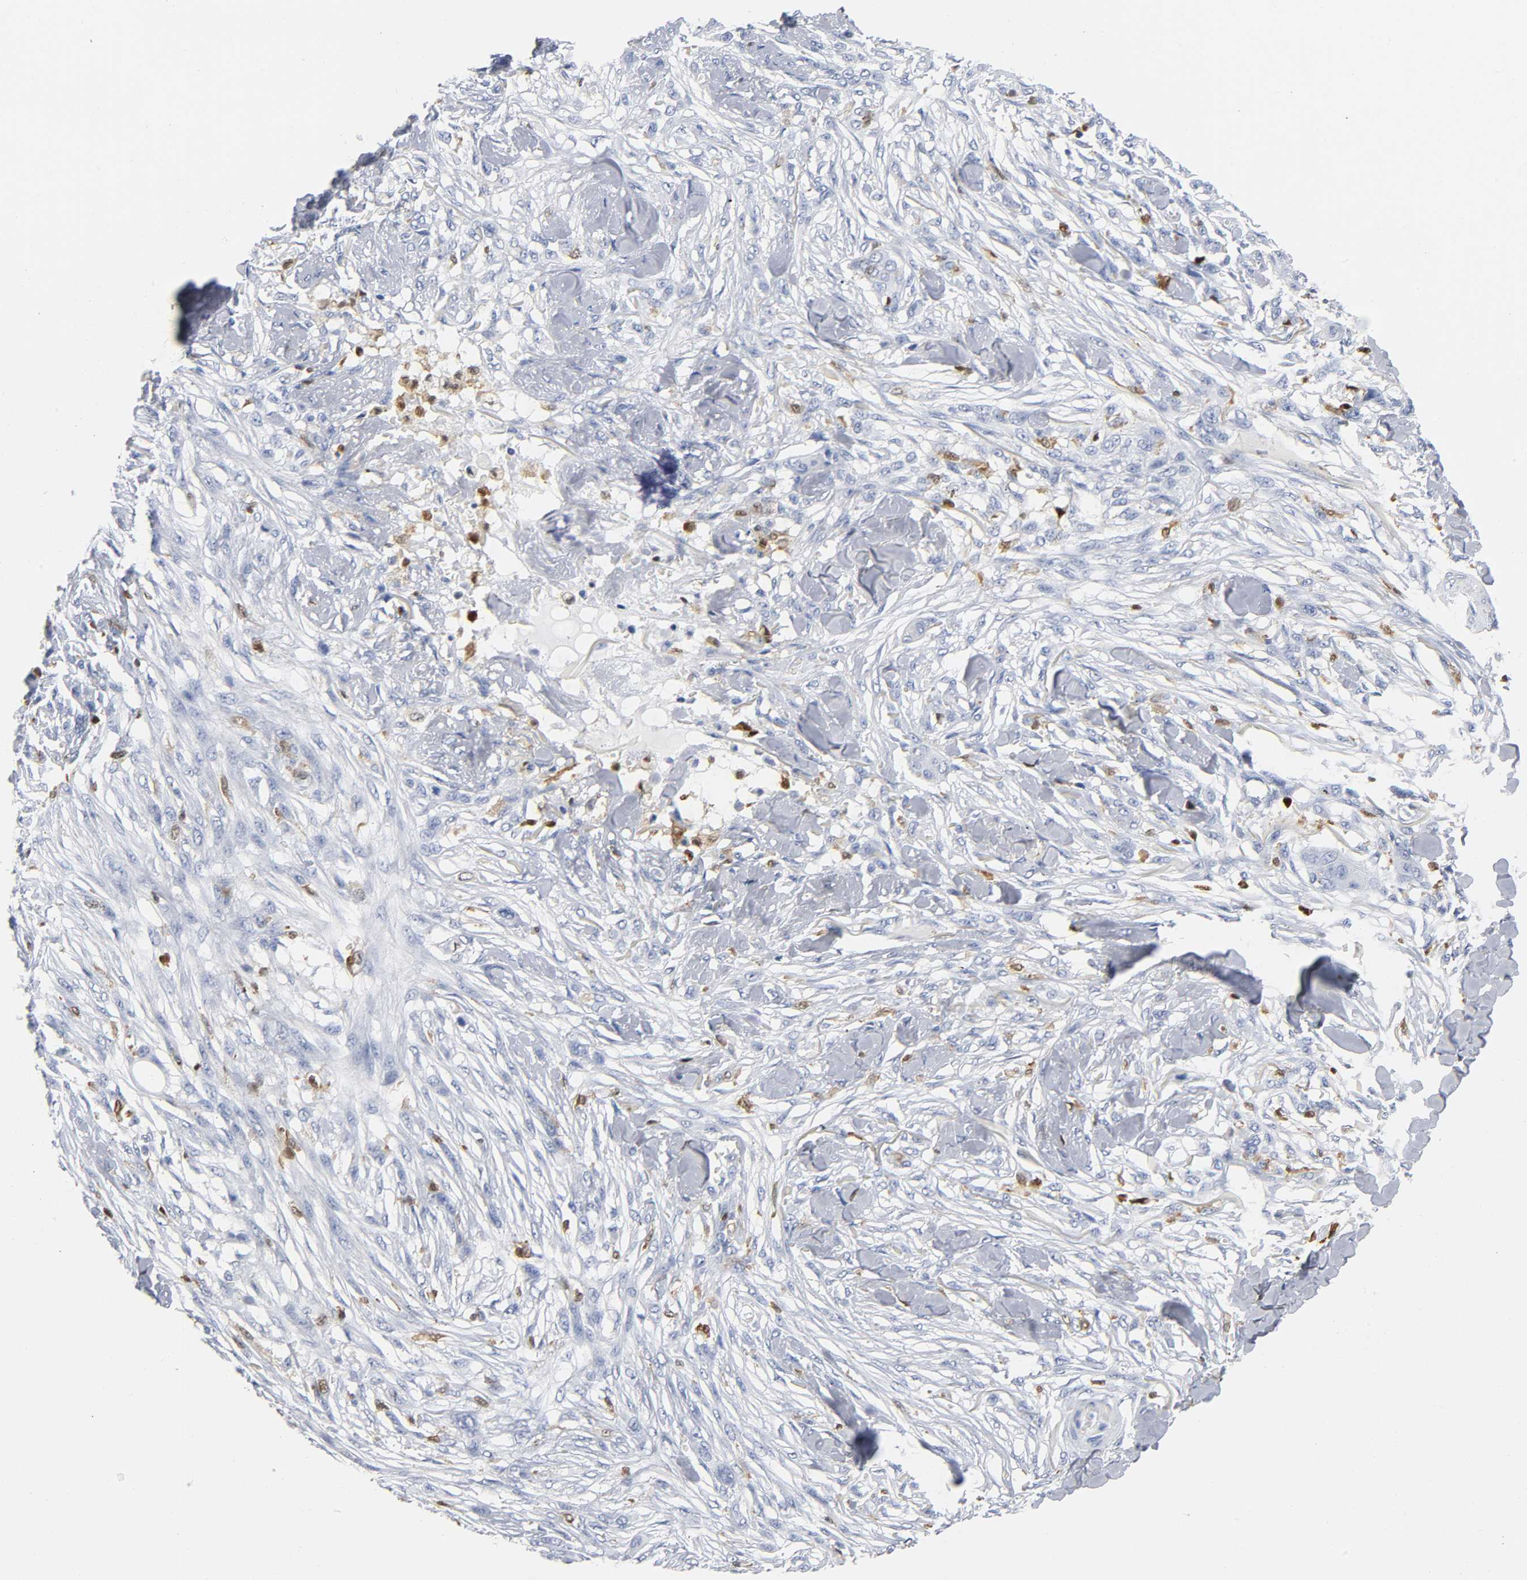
{"staining": {"intensity": "negative", "quantity": "none", "location": "none"}, "tissue": "skin cancer", "cell_type": "Tumor cells", "image_type": "cancer", "snomed": [{"axis": "morphology", "description": "Normal tissue, NOS"}, {"axis": "morphology", "description": "Squamous cell carcinoma, NOS"}, {"axis": "topography", "description": "Skin"}], "caption": "This is an immunohistochemistry (IHC) micrograph of human skin cancer (squamous cell carcinoma). There is no positivity in tumor cells.", "gene": "DOK2", "patient": {"sex": "female", "age": 59}}